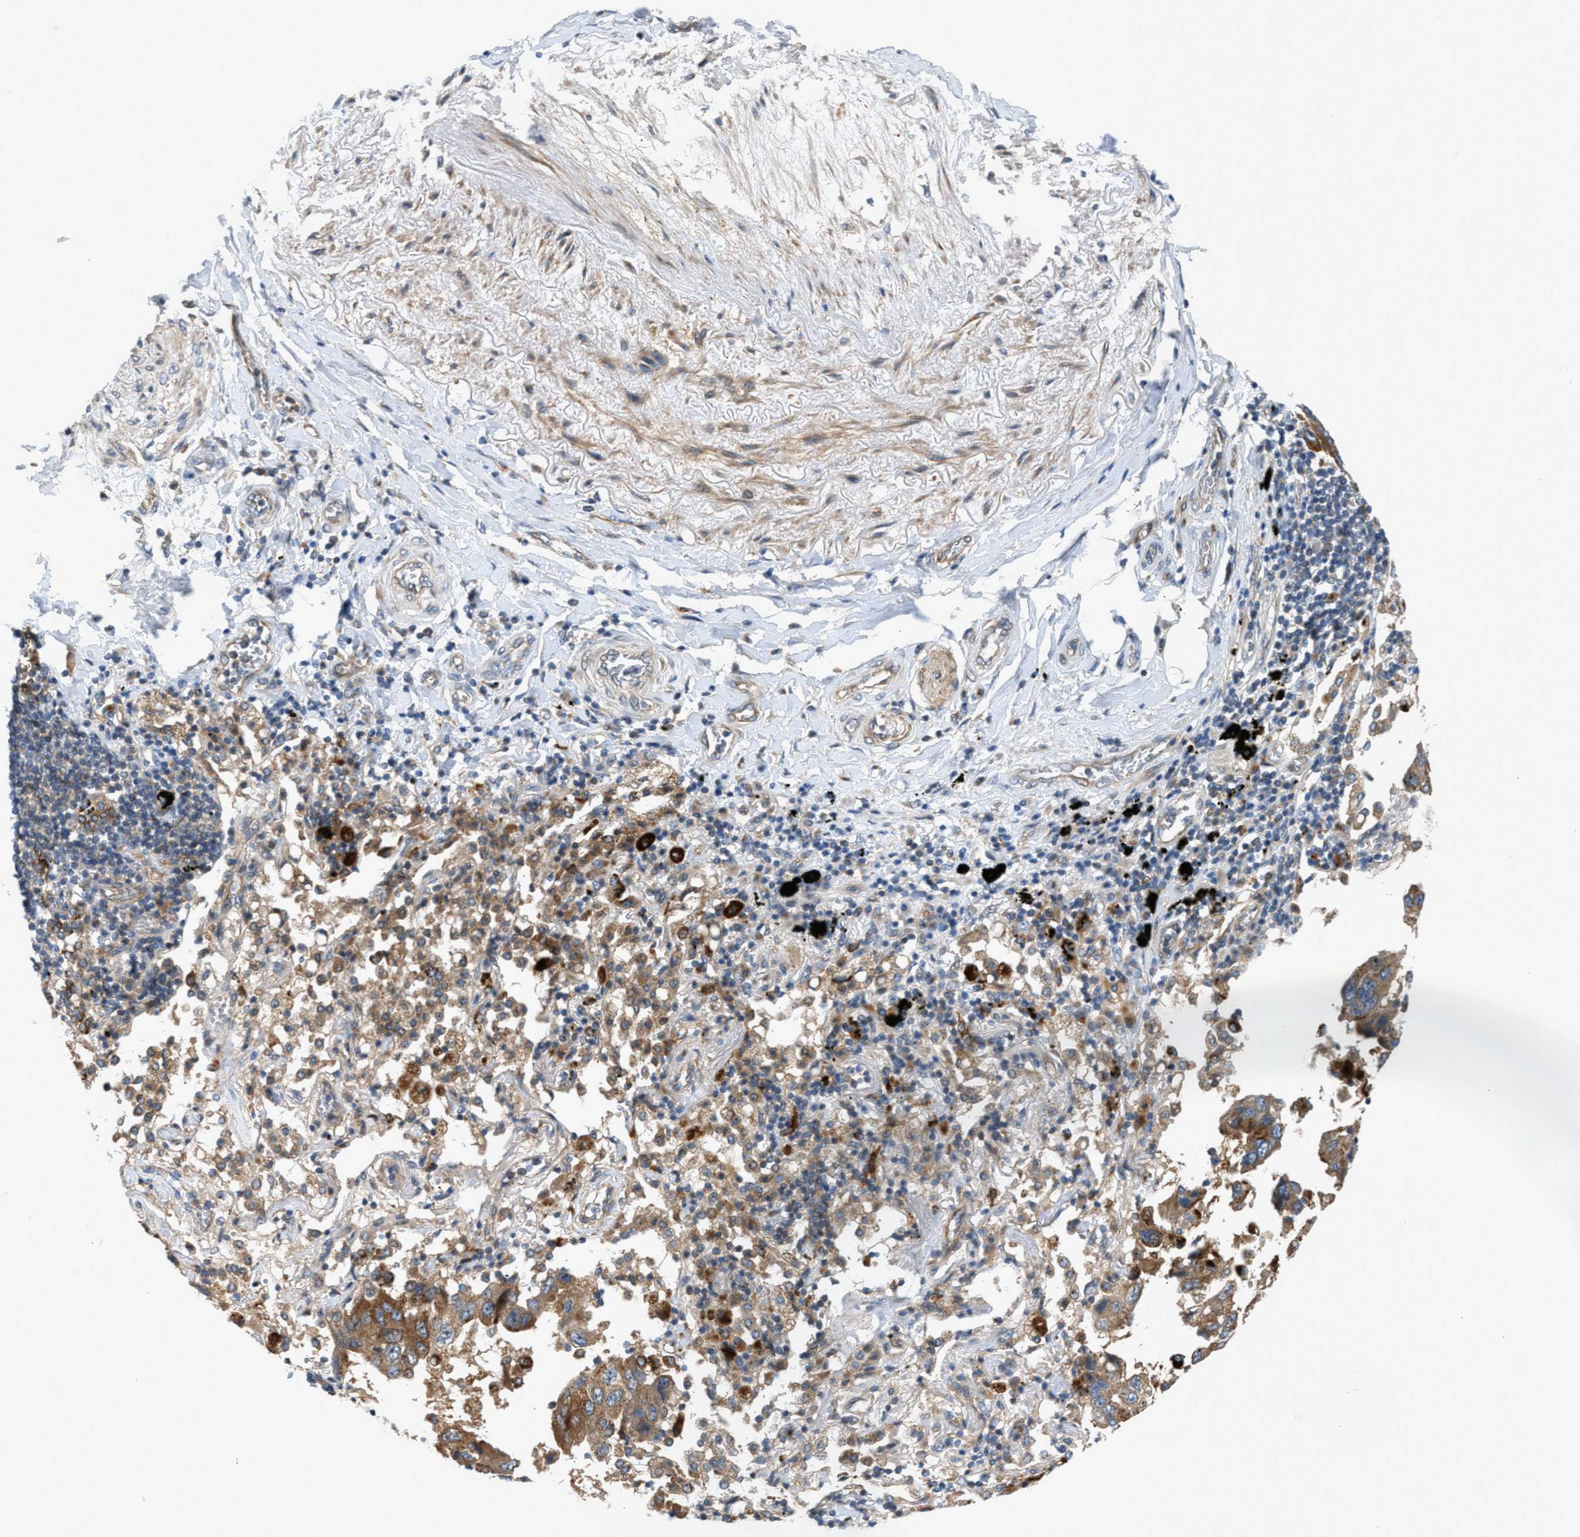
{"staining": {"intensity": "moderate", "quantity": ">75%", "location": "cytoplasmic/membranous"}, "tissue": "lung cancer", "cell_type": "Tumor cells", "image_type": "cancer", "snomed": [{"axis": "morphology", "description": "Adenocarcinoma, NOS"}, {"axis": "topography", "description": "Lung"}], "caption": "A high-resolution histopathology image shows IHC staining of adenocarcinoma (lung), which shows moderate cytoplasmic/membranous positivity in approximately >75% of tumor cells.", "gene": "CYB5D1", "patient": {"sex": "female", "age": 65}}